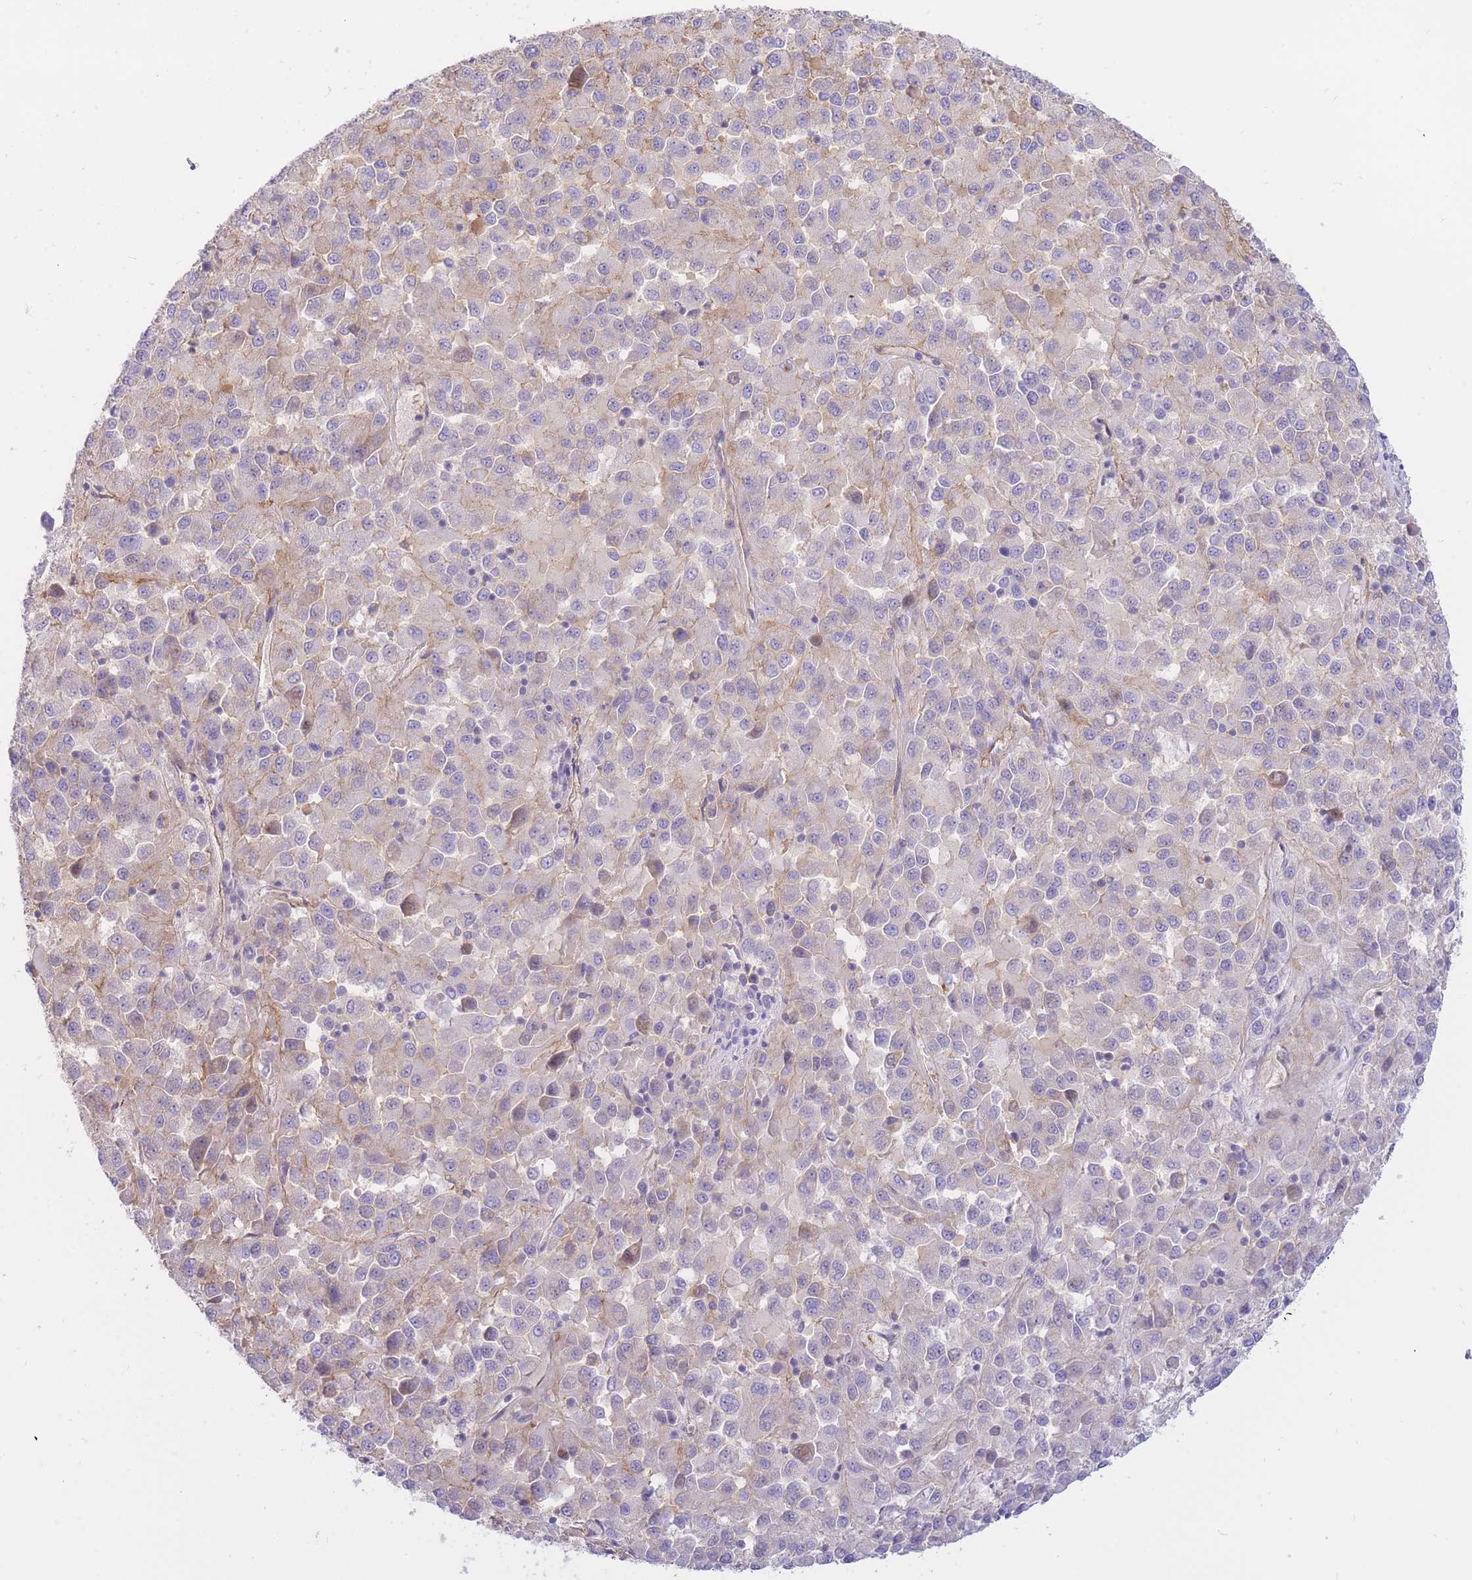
{"staining": {"intensity": "negative", "quantity": "none", "location": "none"}, "tissue": "melanoma", "cell_type": "Tumor cells", "image_type": "cancer", "snomed": [{"axis": "morphology", "description": "Malignant melanoma, Metastatic site"}, {"axis": "topography", "description": "Lung"}], "caption": "The image reveals no staining of tumor cells in malignant melanoma (metastatic site). Nuclei are stained in blue.", "gene": "SULT1A1", "patient": {"sex": "male", "age": 64}}